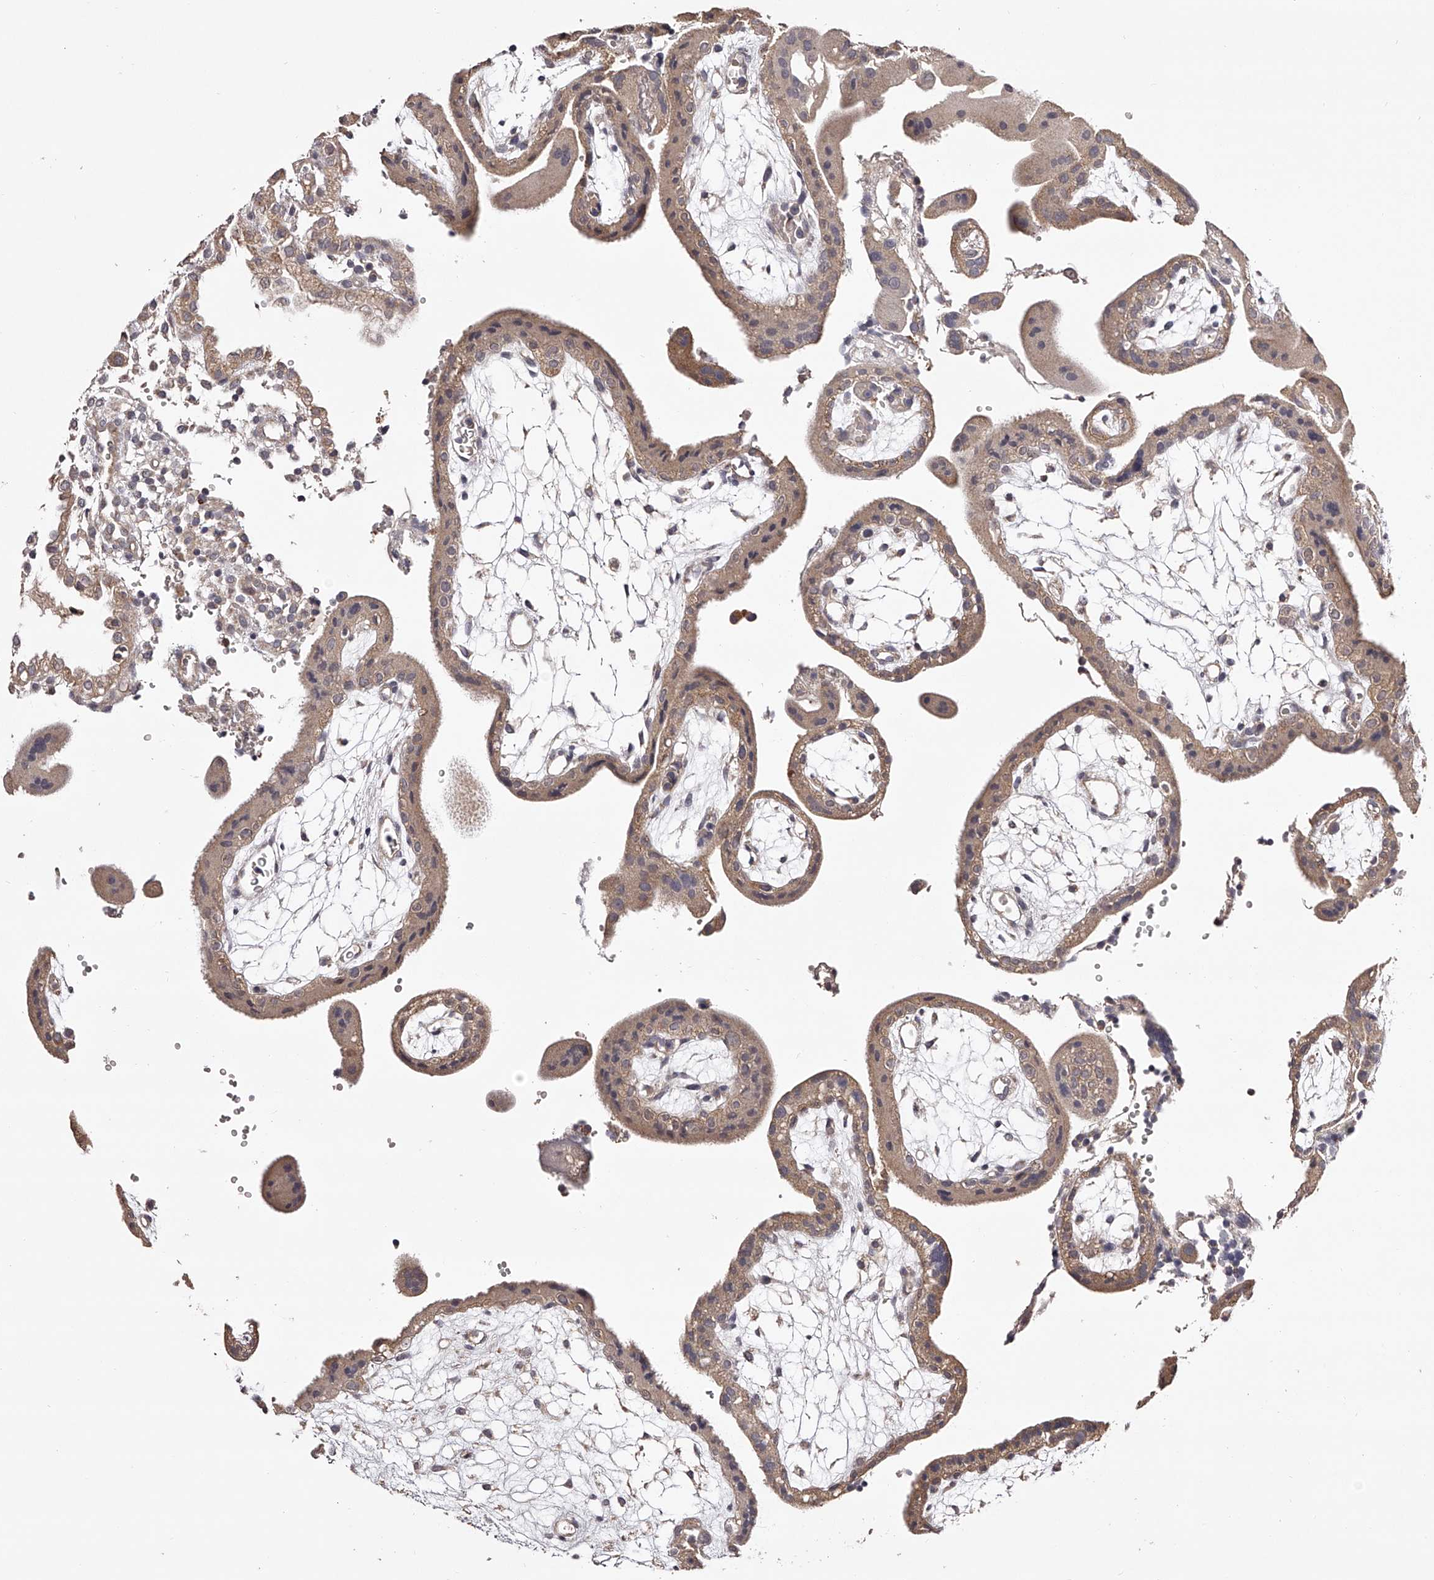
{"staining": {"intensity": "moderate", "quantity": ">75%", "location": "cytoplasmic/membranous"}, "tissue": "placenta", "cell_type": "Trophoblastic cells", "image_type": "normal", "snomed": [{"axis": "morphology", "description": "Normal tissue, NOS"}, {"axis": "topography", "description": "Placenta"}], "caption": "A brown stain labels moderate cytoplasmic/membranous staining of a protein in trophoblastic cells of unremarkable human placenta.", "gene": "ODF2L", "patient": {"sex": "female", "age": 18}}